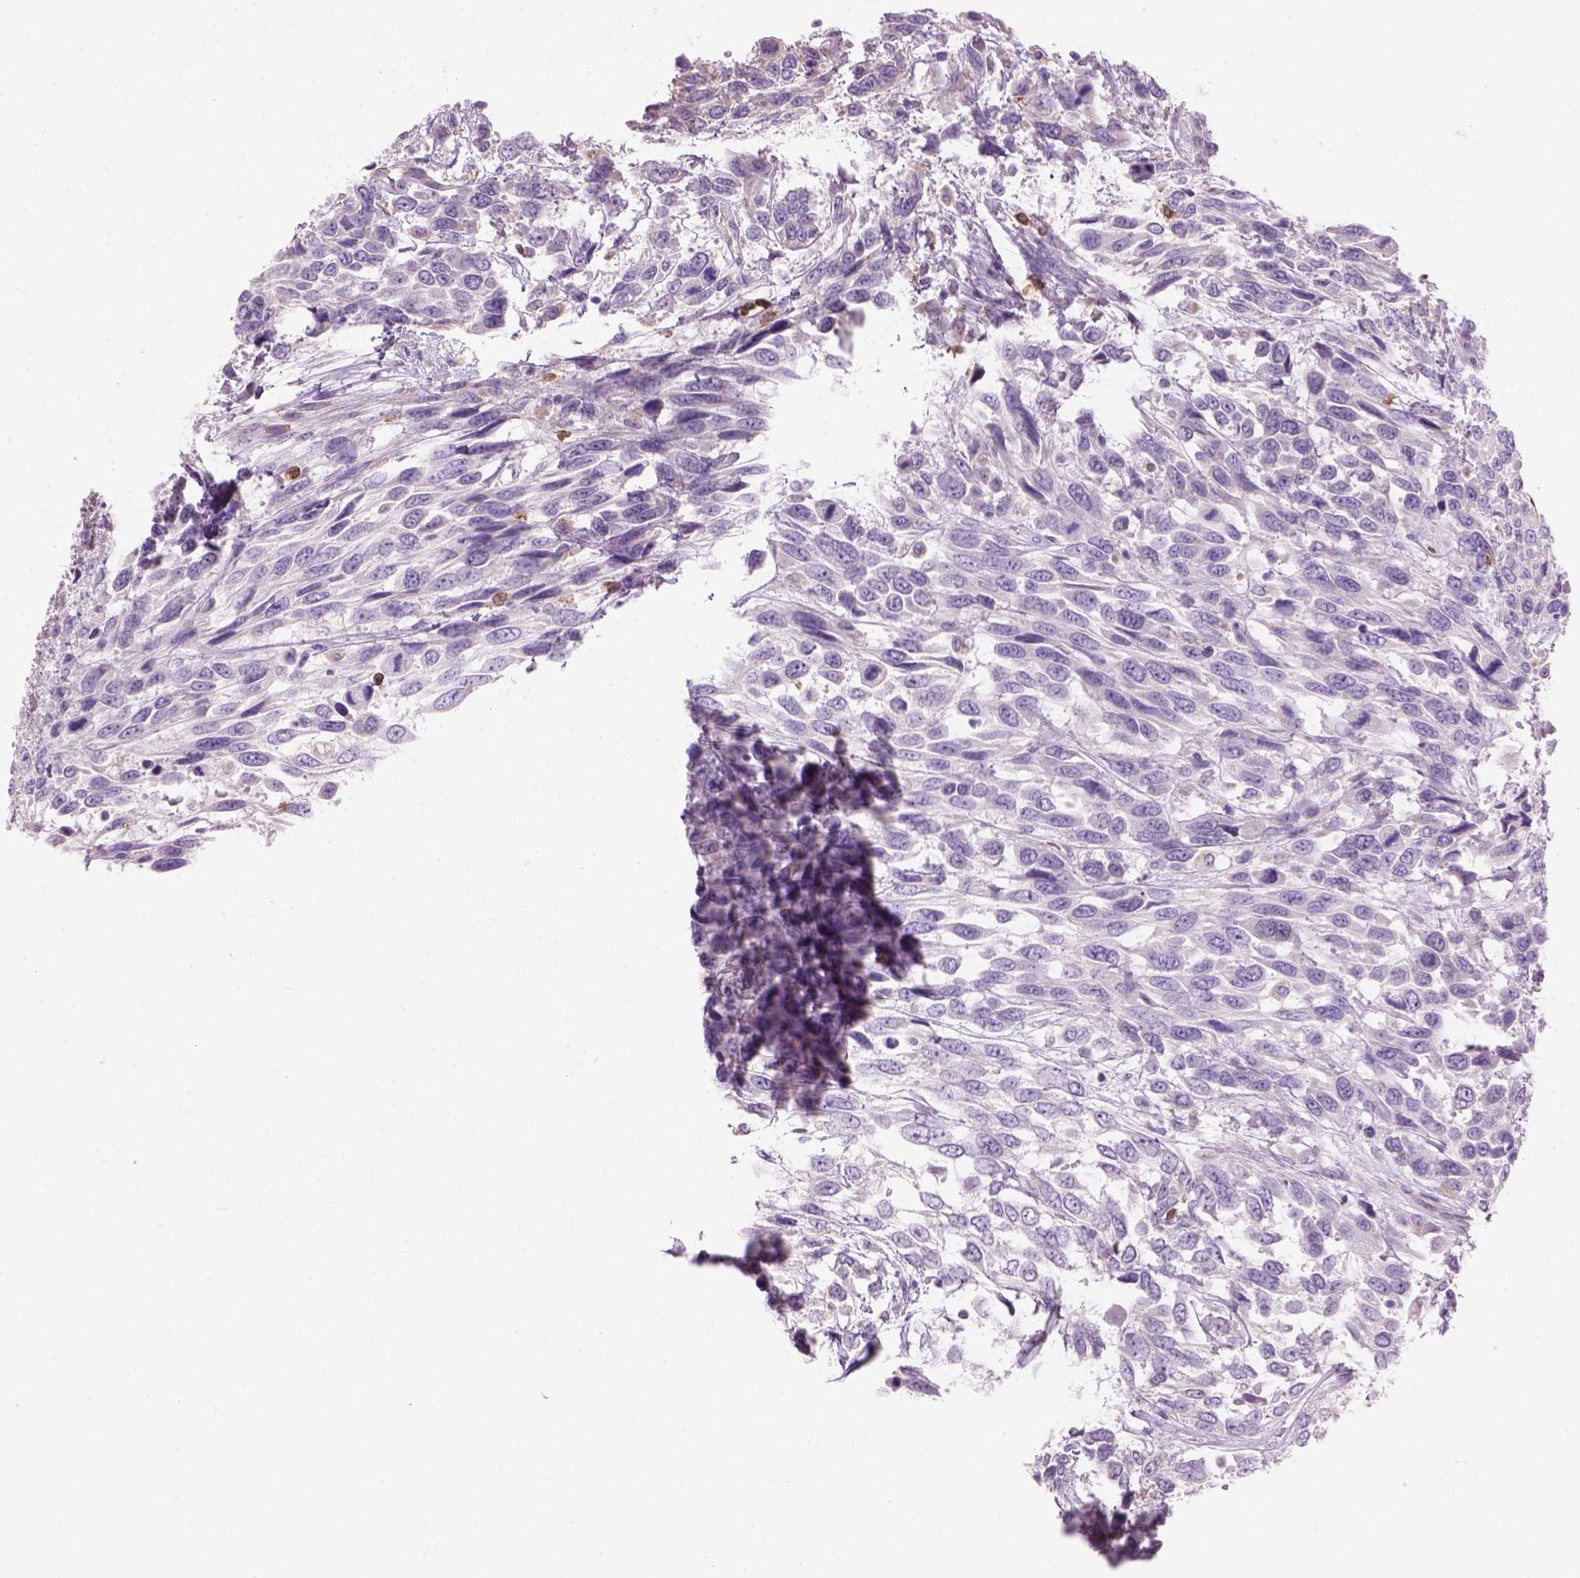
{"staining": {"intensity": "negative", "quantity": "none", "location": "none"}, "tissue": "urothelial cancer", "cell_type": "Tumor cells", "image_type": "cancer", "snomed": [{"axis": "morphology", "description": "Urothelial carcinoma, High grade"}, {"axis": "topography", "description": "Urinary bladder"}], "caption": "Image shows no protein staining in tumor cells of urothelial cancer tissue. Nuclei are stained in blue.", "gene": "CD84", "patient": {"sex": "female", "age": 70}}